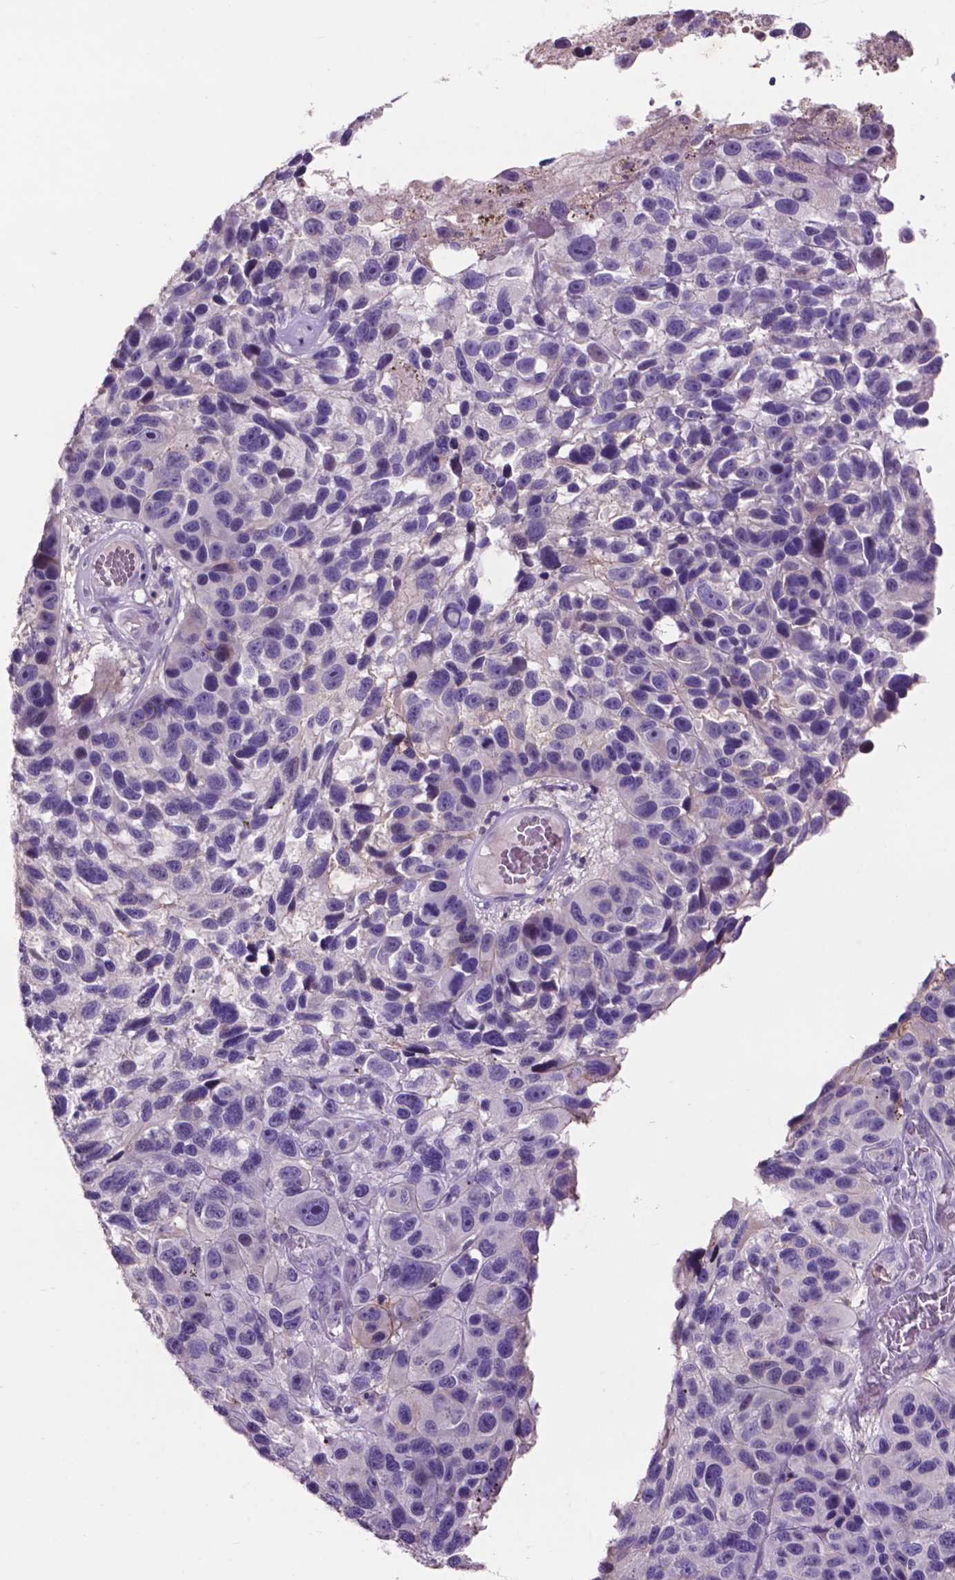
{"staining": {"intensity": "negative", "quantity": "none", "location": "none"}, "tissue": "melanoma", "cell_type": "Tumor cells", "image_type": "cancer", "snomed": [{"axis": "morphology", "description": "Malignant melanoma, NOS"}, {"axis": "topography", "description": "Skin"}], "caption": "This is an immunohistochemistry photomicrograph of malignant melanoma. There is no staining in tumor cells.", "gene": "PLSCR1", "patient": {"sex": "male", "age": 53}}